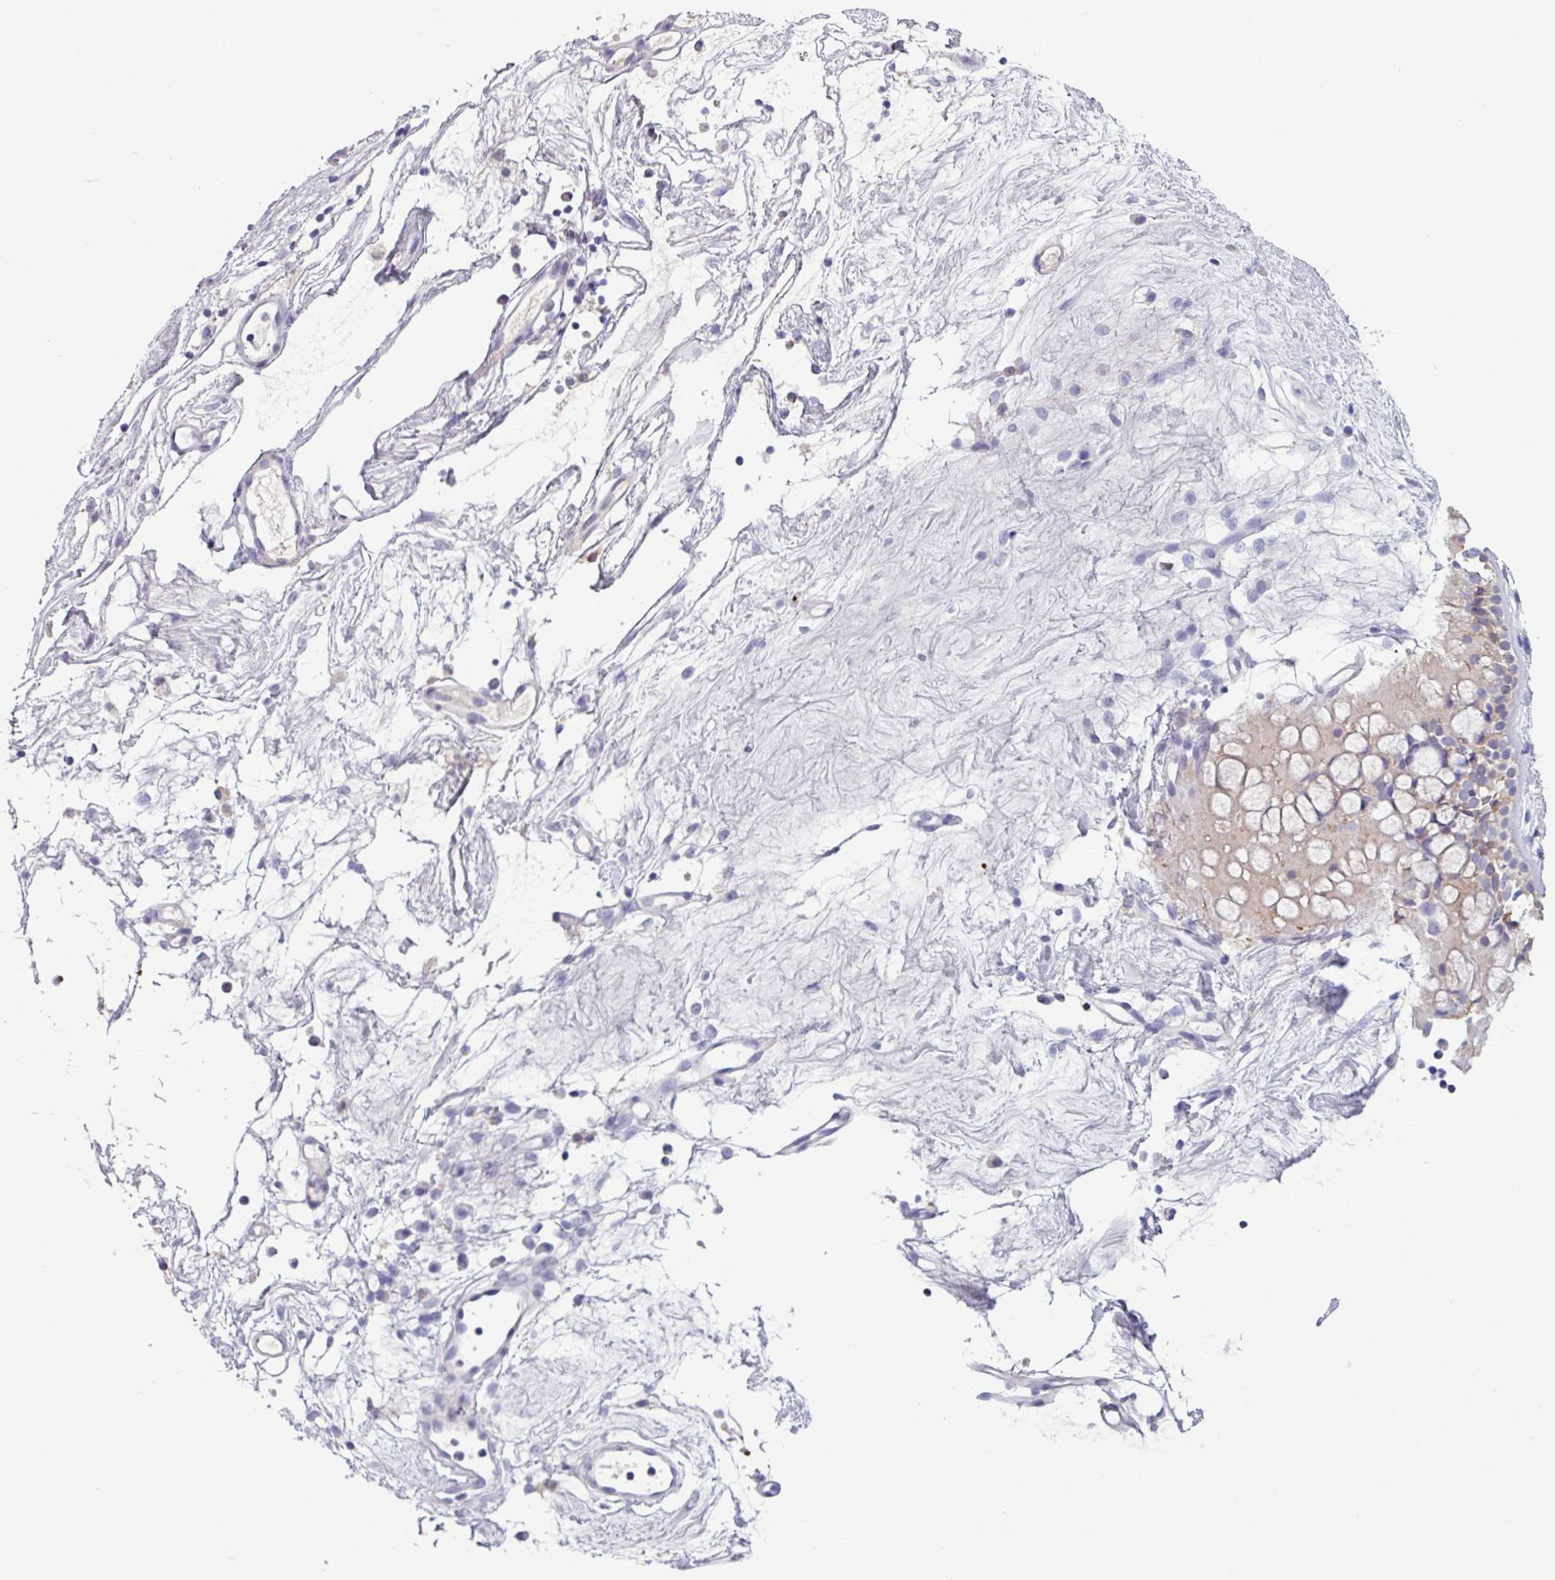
{"staining": {"intensity": "negative", "quantity": "none", "location": "none"}, "tissue": "nasopharynx", "cell_type": "Respiratory epithelial cells", "image_type": "normal", "snomed": [{"axis": "morphology", "description": "Normal tissue, NOS"}, {"axis": "topography", "description": "Nasopharynx"}], "caption": "Immunohistochemistry histopathology image of benign human nasopharynx stained for a protein (brown), which reveals no expression in respiratory epithelial cells.", "gene": "C4A", "patient": {"sex": "male", "age": 63}}